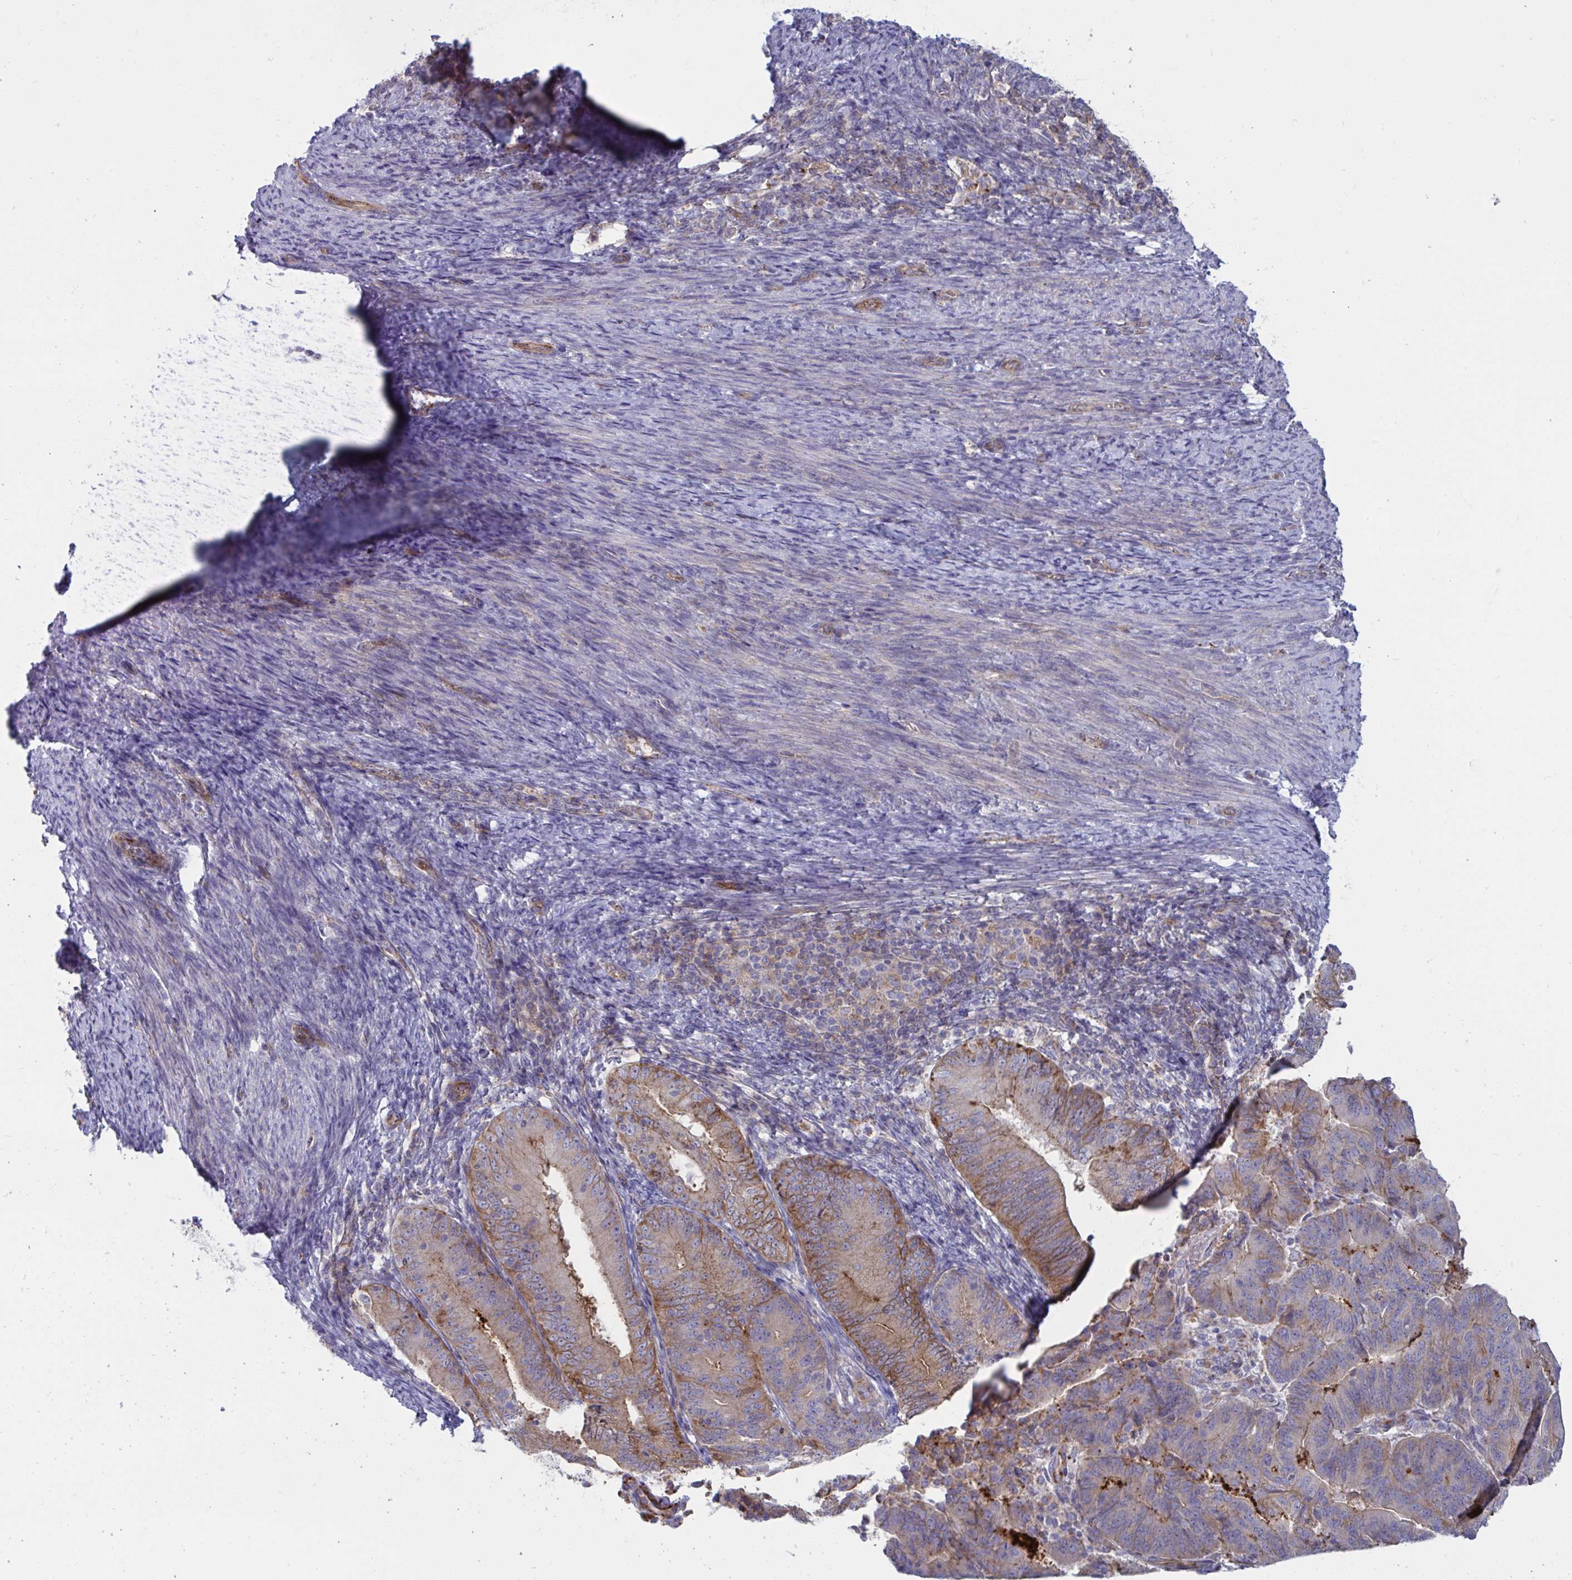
{"staining": {"intensity": "moderate", "quantity": "25%-75%", "location": "cytoplasmic/membranous"}, "tissue": "endometrial cancer", "cell_type": "Tumor cells", "image_type": "cancer", "snomed": [{"axis": "morphology", "description": "Adenocarcinoma, NOS"}, {"axis": "topography", "description": "Endometrium"}], "caption": "Immunohistochemistry (IHC) photomicrograph of endometrial cancer (adenocarcinoma) stained for a protein (brown), which shows medium levels of moderate cytoplasmic/membranous positivity in about 25%-75% of tumor cells.", "gene": "SLC9A6", "patient": {"sex": "female", "age": 70}}